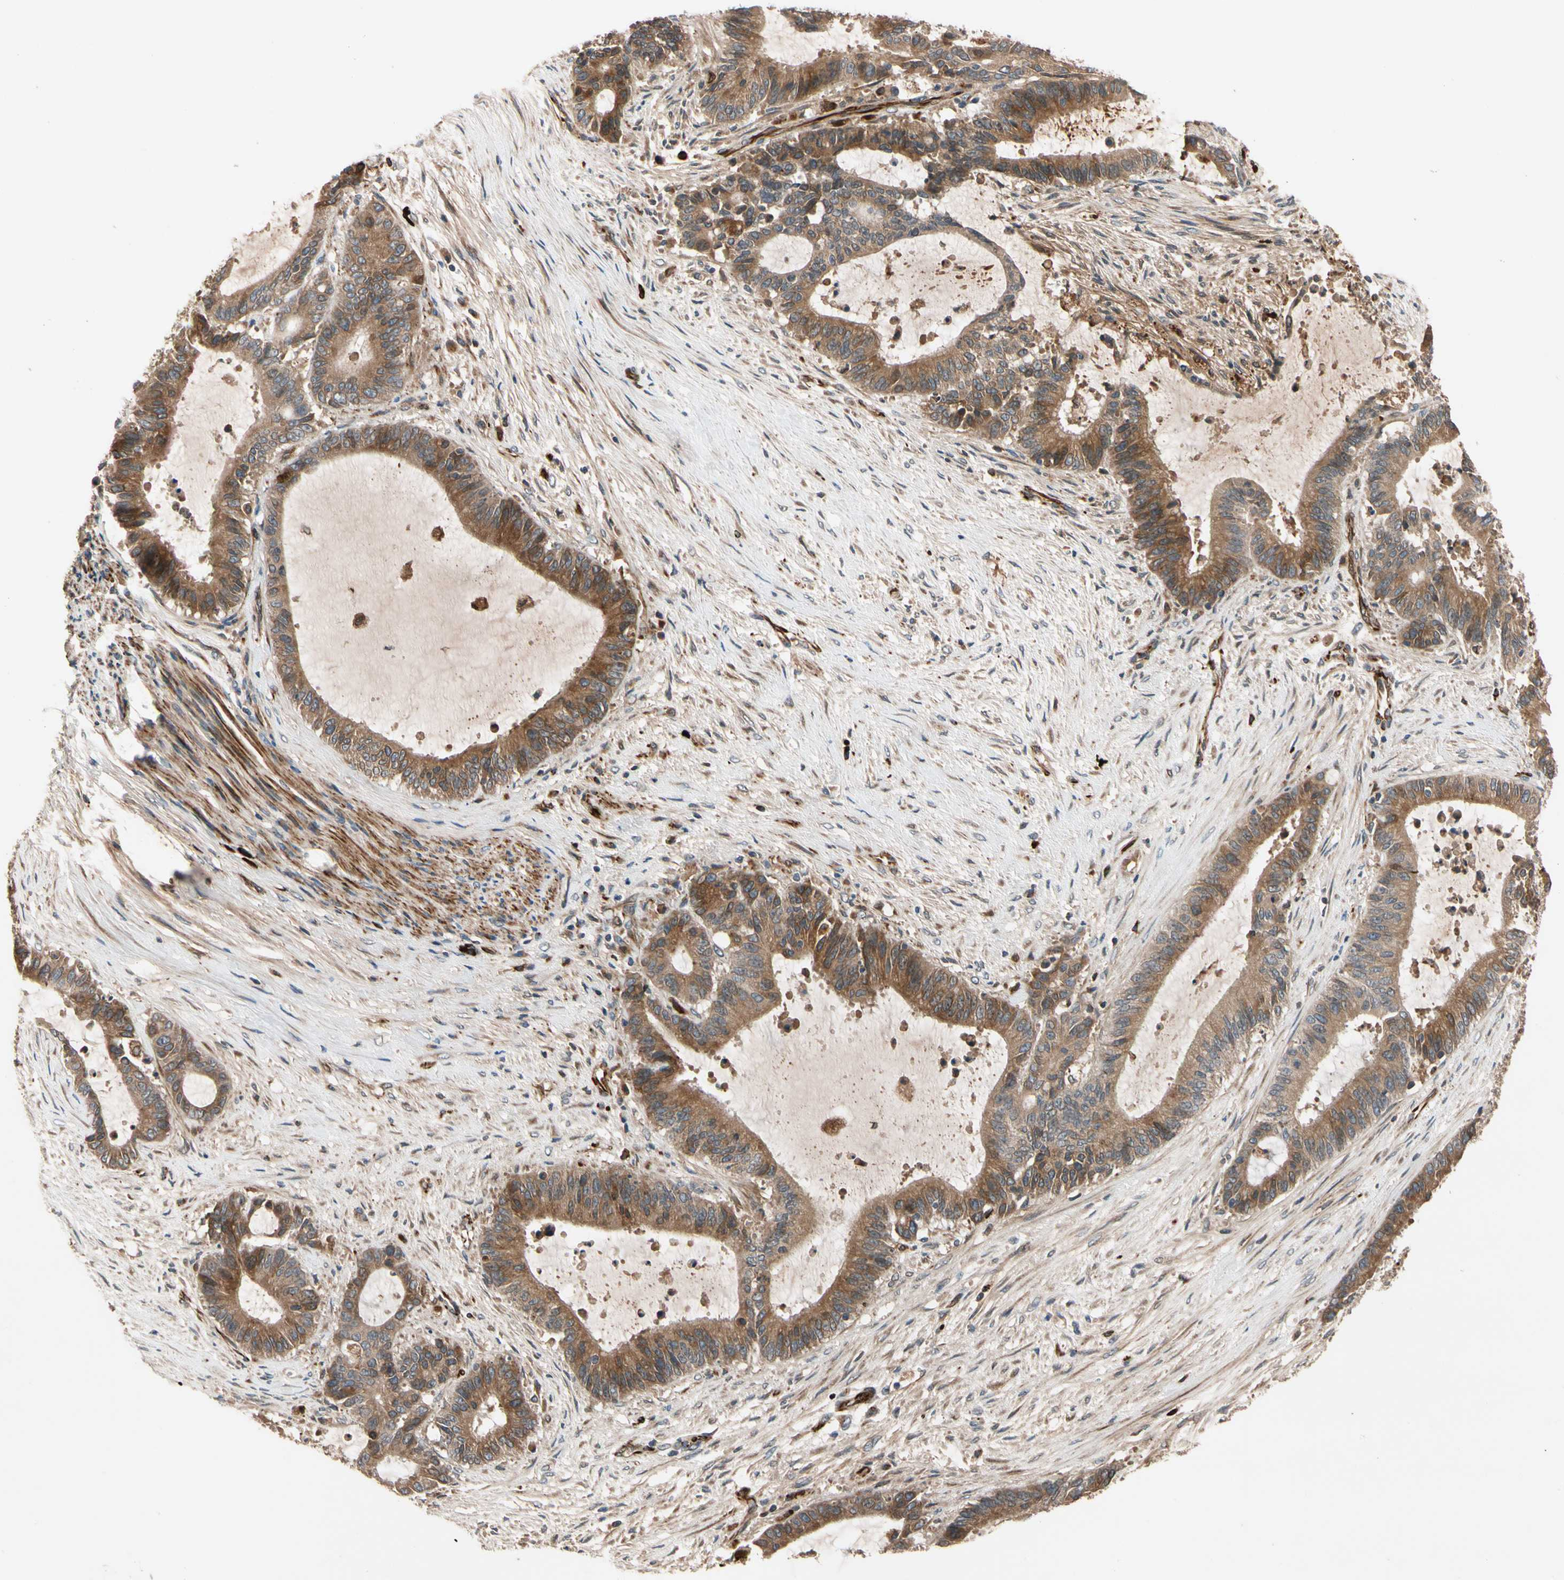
{"staining": {"intensity": "moderate", "quantity": ">75%", "location": "cytoplasmic/membranous"}, "tissue": "liver cancer", "cell_type": "Tumor cells", "image_type": "cancer", "snomed": [{"axis": "morphology", "description": "Cholangiocarcinoma"}, {"axis": "topography", "description": "Liver"}], "caption": "Cholangiocarcinoma (liver) stained for a protein reveals moderate cytoplasmic/membranous positivity in tumor cells.", "gene": "FGD6", "patient": {"sex": "female", "age": 73}}